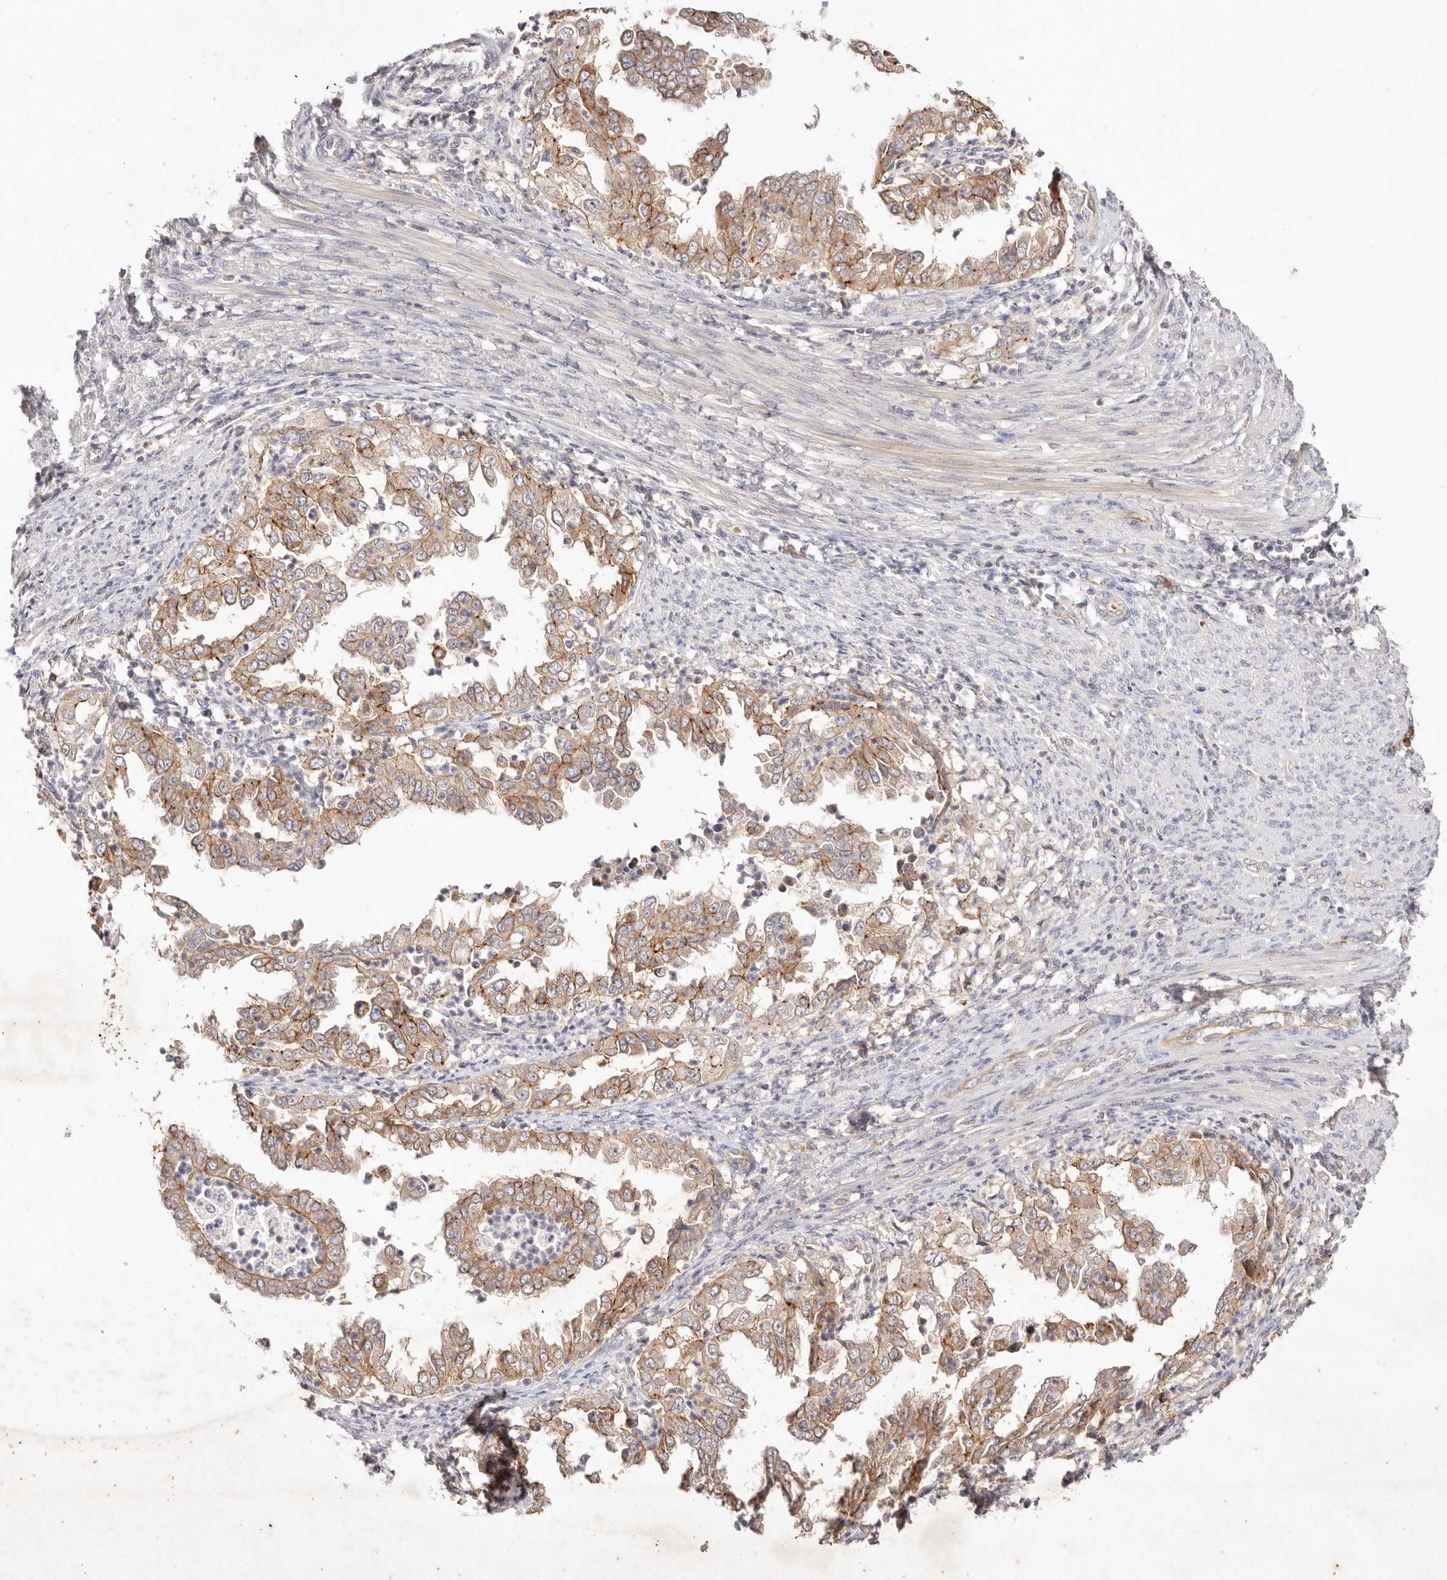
{"staining": {"intensity": "moderate", "quantity": "25%-75%", "location": "cytoplasmic/membranous"}, "tissue": "endometrial cancer", "cell_type": "Tumor cells", "image_type": "cancer", "snomed": [{"axis": "morphology", "description": "Adenocarcinoma, NOS"}, {"axis": "topography", "description": "Endometrium"}], "caption": "Adenocarcinoma (endometrial) stained with immunohistochemistry displays moderate cytoplasmic/membranous staining in approximately 25%-75% of tumor cells. The protein of interest is shown in brown color, while the nuclei are stained blue.", "gene": "CXADR", "patient": {"sex": "female", "age": 85}}